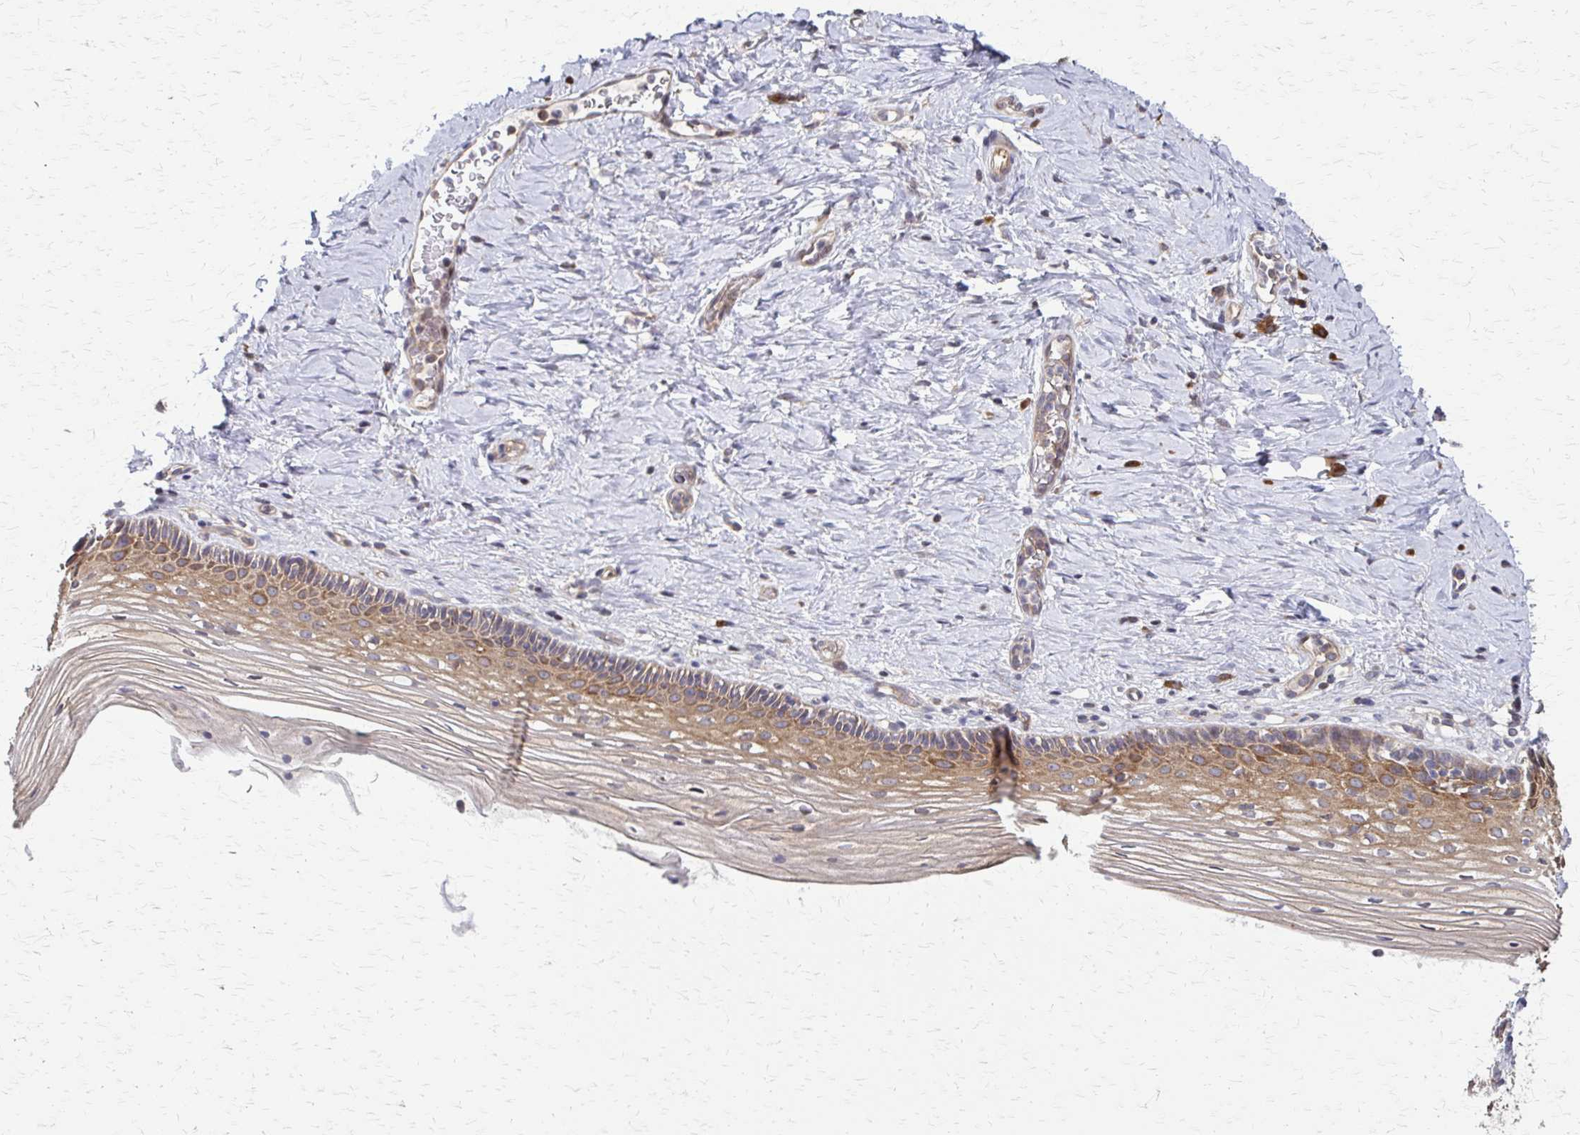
{"staining": {"intensity": "moderate", "quantity": ">75%", "location": "cytoplasmic/membranous"}, "tissue": "vagina", "cell_type": "Squamous epithelial cells", "image_type": "normal", "snomed": [{"axis": "morphology", "description": "Normal tissue, NOS"}, {"axis": "topography", "description": "Vagina"}], "caption": "The immunohistochemical stain shows moderate cytoplasmic/membranous staining in squamous epithelial cells of normal vagina. (DAB IHC with brightfield microscopy, high magnification).", "gene": "EEF2", "patient": {"sex": "female", "age": 45}}